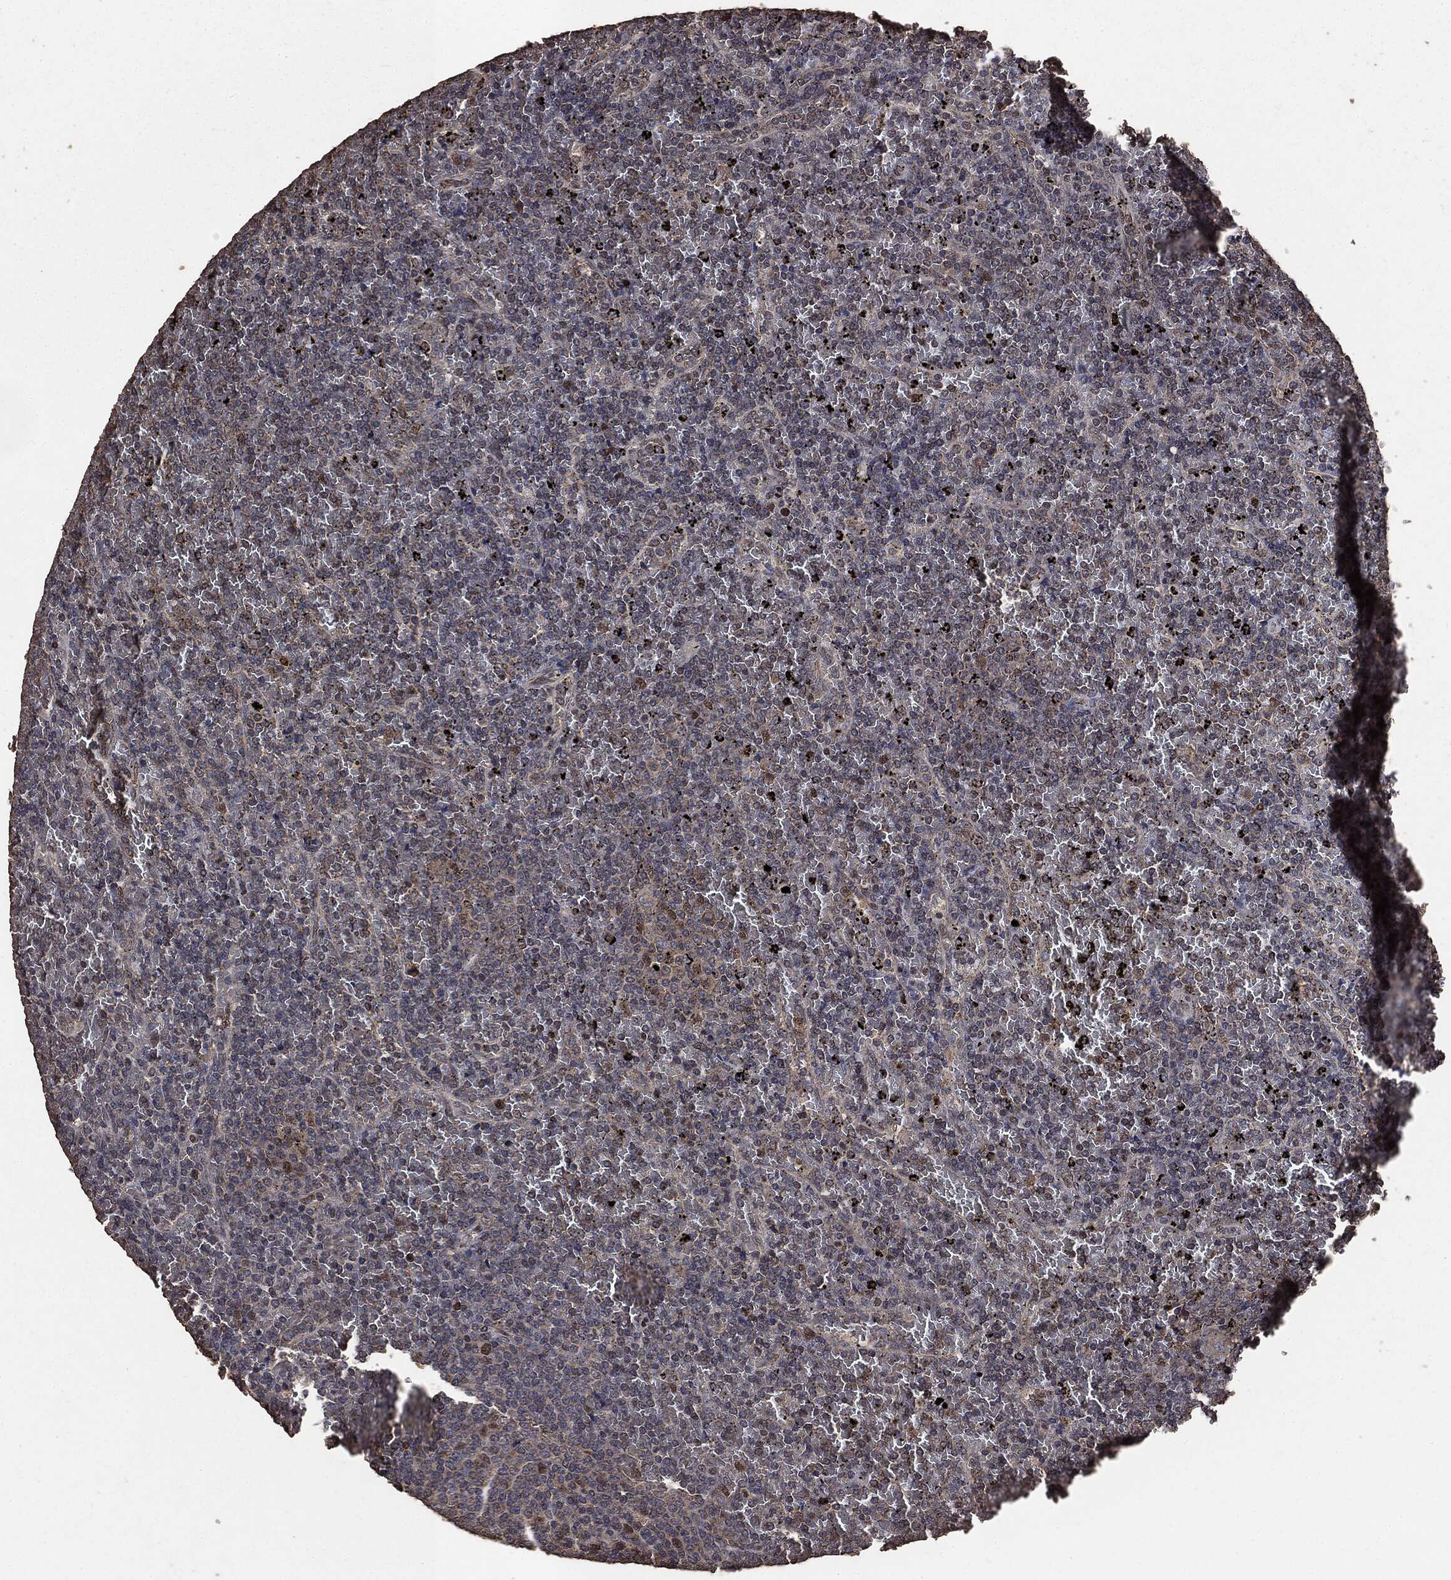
{"staining": {"intensity": "moderate", "quantity": "<25%", "location": "cytoplasmic/membranous,nuclear"}, "tissue": "lymphoma", "cell_type": "Tumor cells", "image_type": "cancer", "snomed": [{"axis": "morphology", "description": "Malignant lymphoma, non-Hodgkin's type, Low grade"}, {"axis": "topography", "description": "Spleen"}], "caption": "Malignant lymphoma, non-Hodgkin's type (low-grade) was stained to show a protein in brown. There is low levels of moderate cytoplasmic/membranous and nuclear staining in approximately <25% of tumor cells. (DAB (3,3'-diaminobenzidine) = brown stain, brightfield microscopy at high magnification).", "gene": "PPP6R2", "patient": {"sex": "female", "age": 77}}